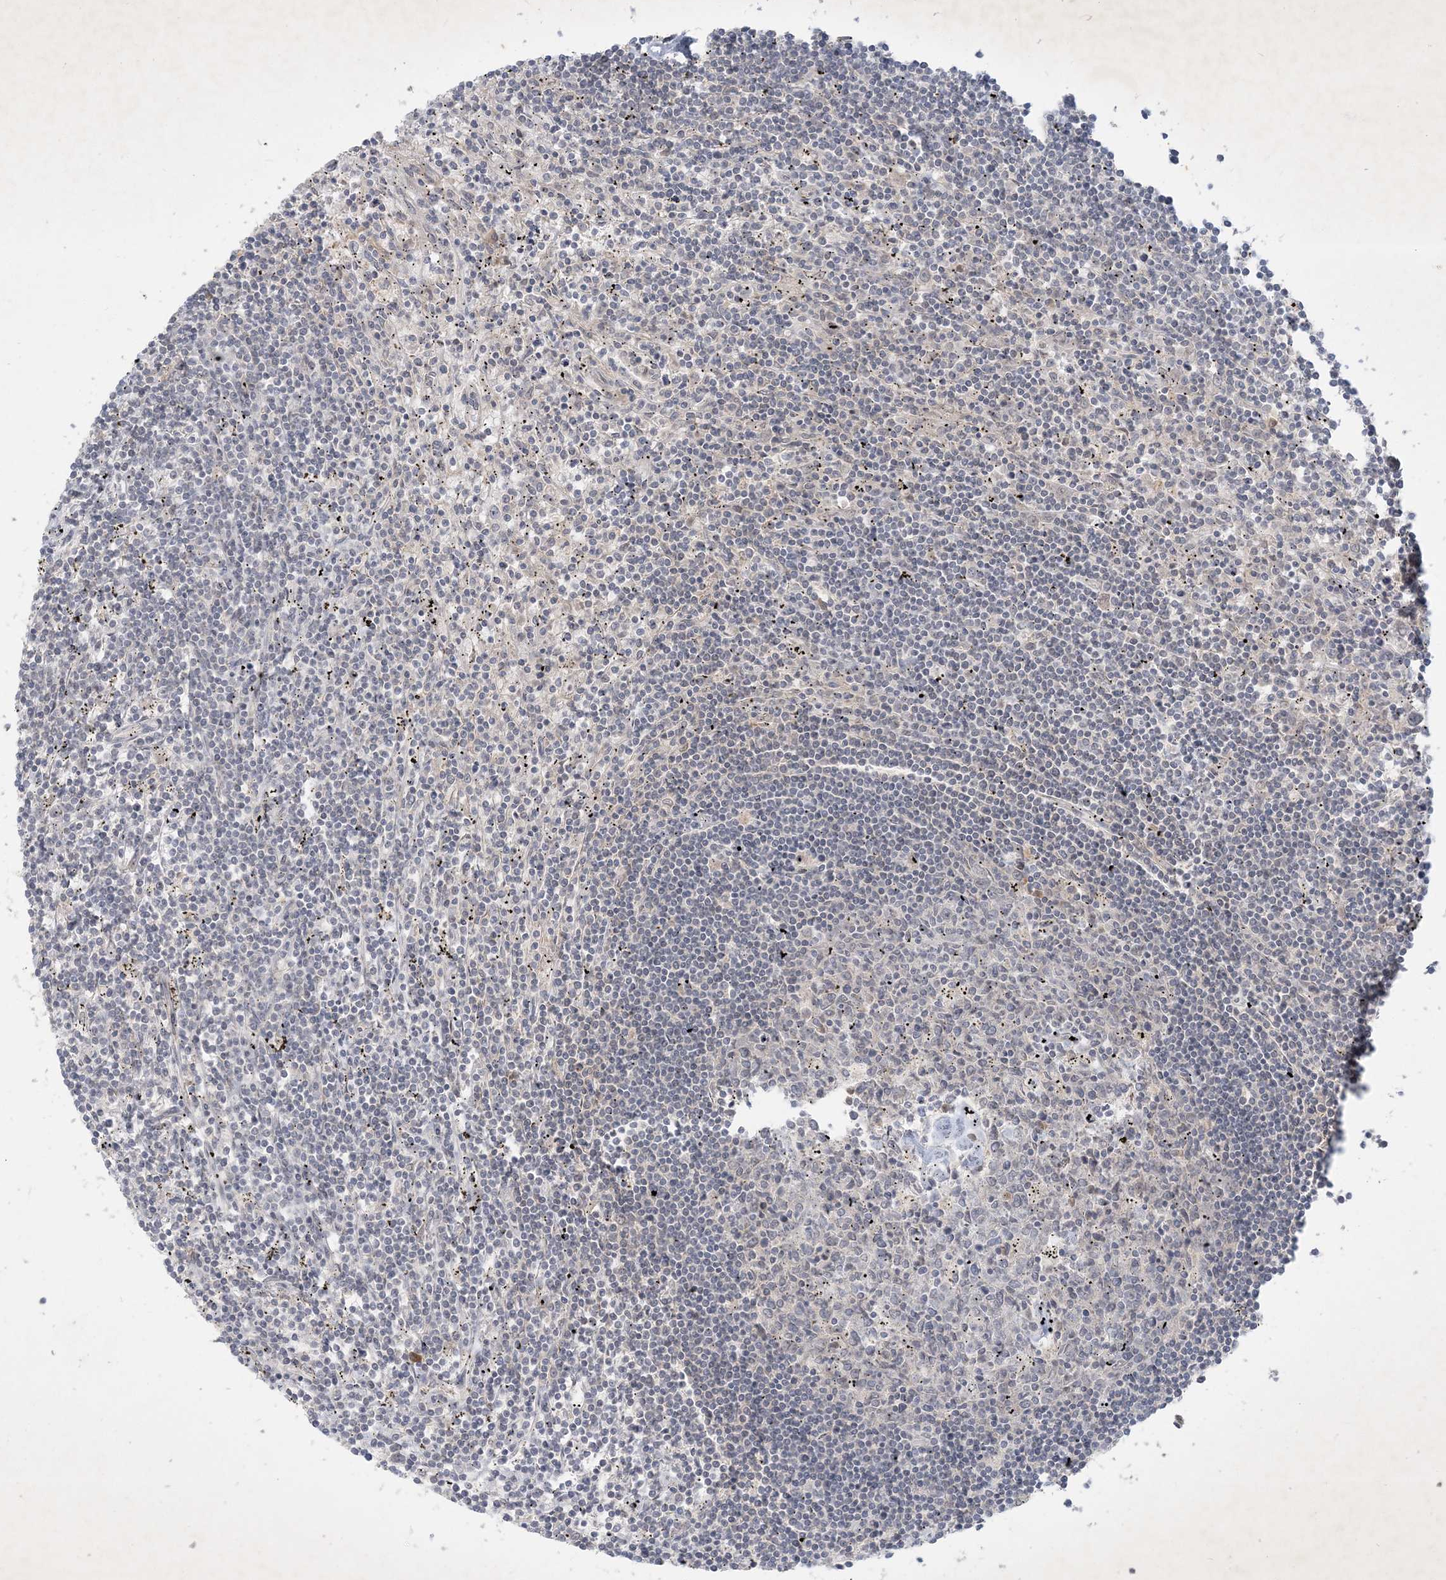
{"staining": {"intensity": "negative", "quantity": "none", "location": "none"}, "tissue": "lymphoma", "cell_type": "Tumor cells", "image_type": "cancer", "snomed": [{"axis": "morphology", "description": "Malignant lymphoma, non-Hodgkin's type, Low grade"}, {"axis": "topography", "description": "Spleen"}], "caption": "An image of low-grade malignant lymphoma, non-Hodgkin's type stained for a protein exhibits no brown staining in tumor cells.", "gene": "BOD1", "patient": {"sex": "male", "age": 76}}